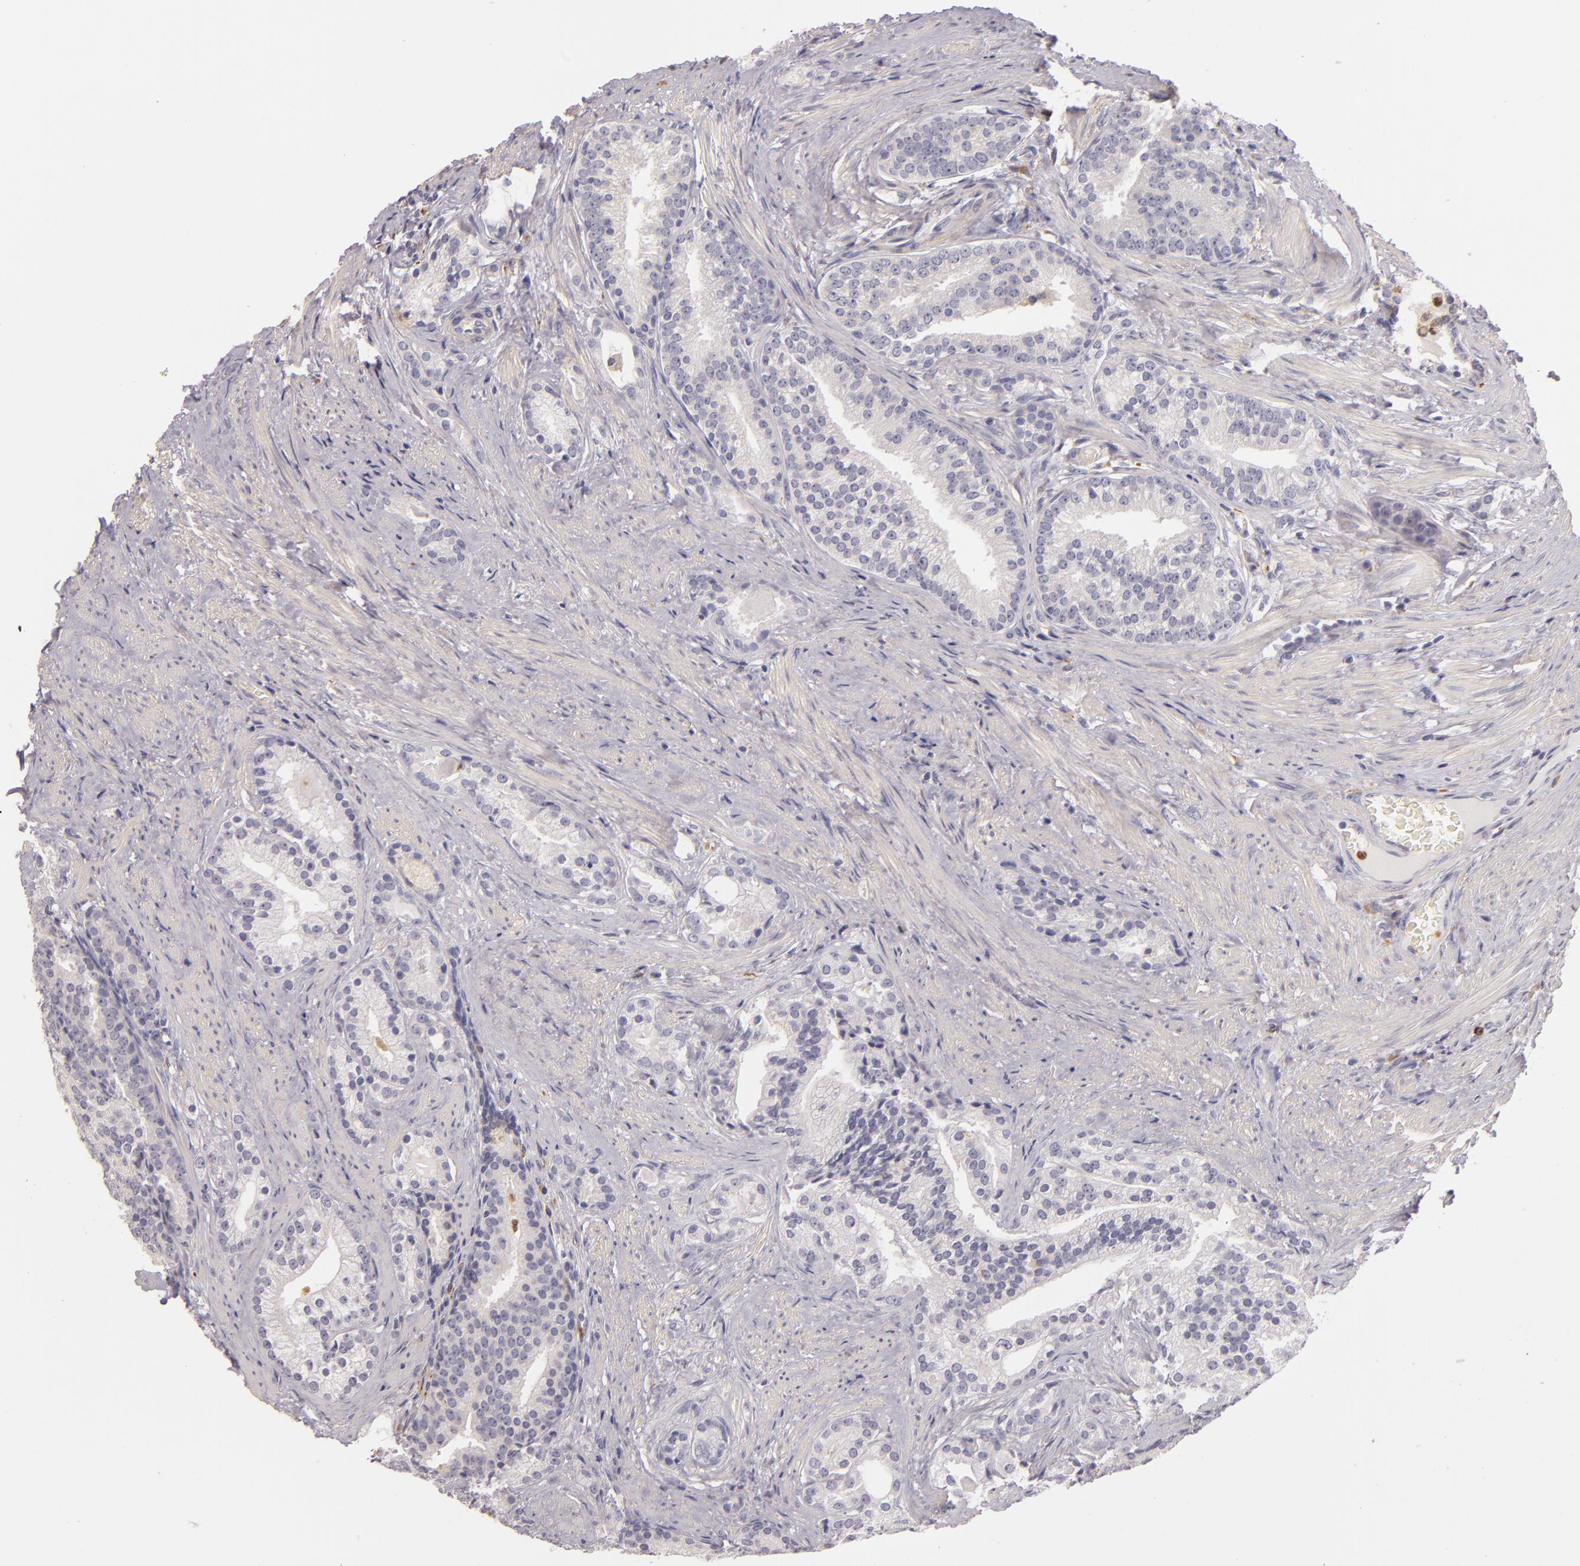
{"staining": {"intensity": "negative", "quantity": "none", "location": "none"}, "tissue": "prostate cancer", "cell_type": "Tumor cells", "image_type": "cancer", "snomed": [{"axis": "morphology", "description": "Adenocarcinoma, Low grade"}, {"axis": "topography", "description": "Prostate"}], "caption": "Prostate adenocarcinoma (low-grade) was stained to show a protein in brown. There is no significant staining in tumor cells.", "gene": "TLR8", "patient": {"sex": "male", "age": 71}}